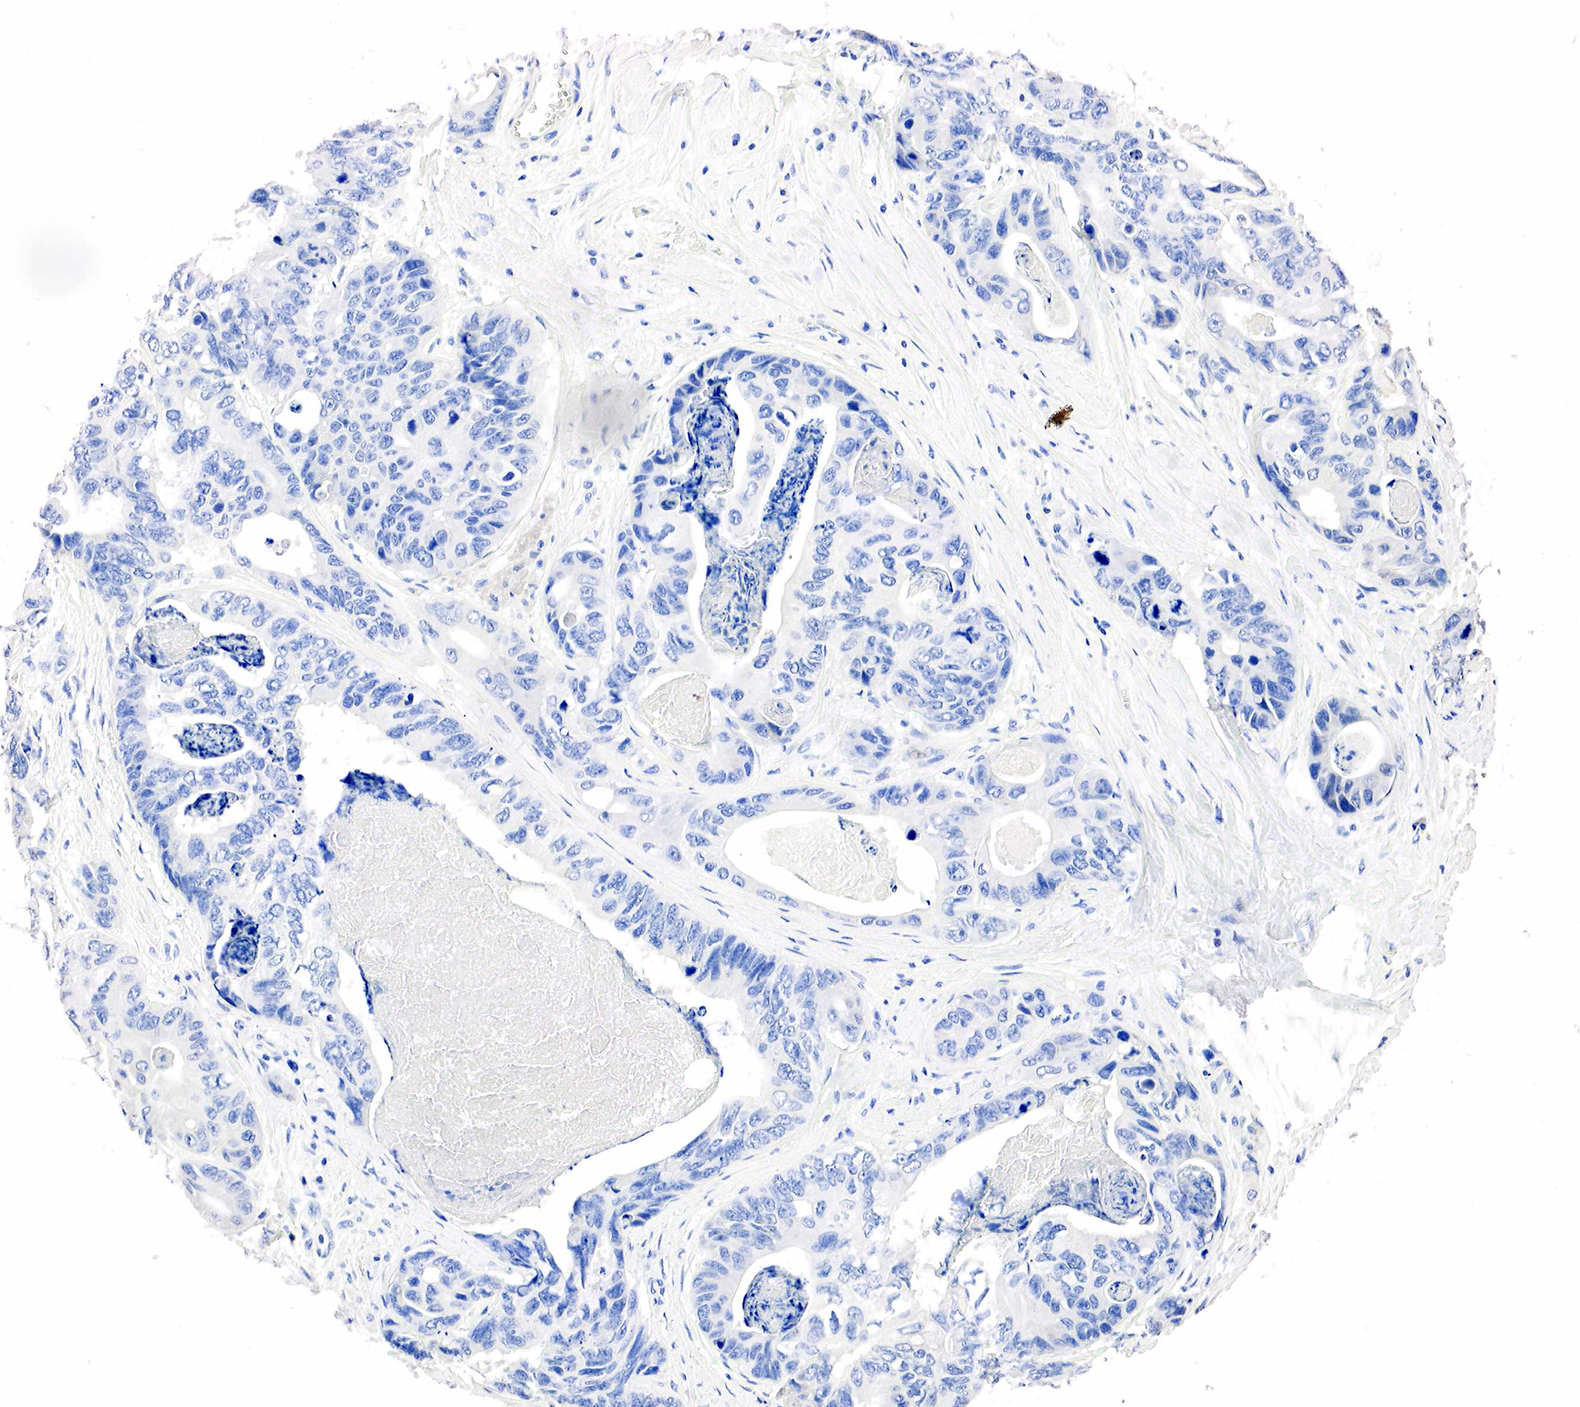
{"staining": {"intensity": "negative", "quantity": "none", "location": "none"}, "tissue": "colorectal cancer", "cell_type": "Tumor cells", "image_type": "cancer", "snomed": [{"axis": "morphology", "description": "Adenocarcinoma, NOS"}, {"axis": "topography", "description": "Colon"}], "caption": "Adenocarcinoma (colorectal) was stained to show a protein in brown. There is no significant staining in tumor cells. (DAB (3,3'-diaminobenzidine) immunohistochemistry (IHC) with hematoxylin counter stain).", "gene": "SST", "patient": {"sex": "female", "age": 86}}